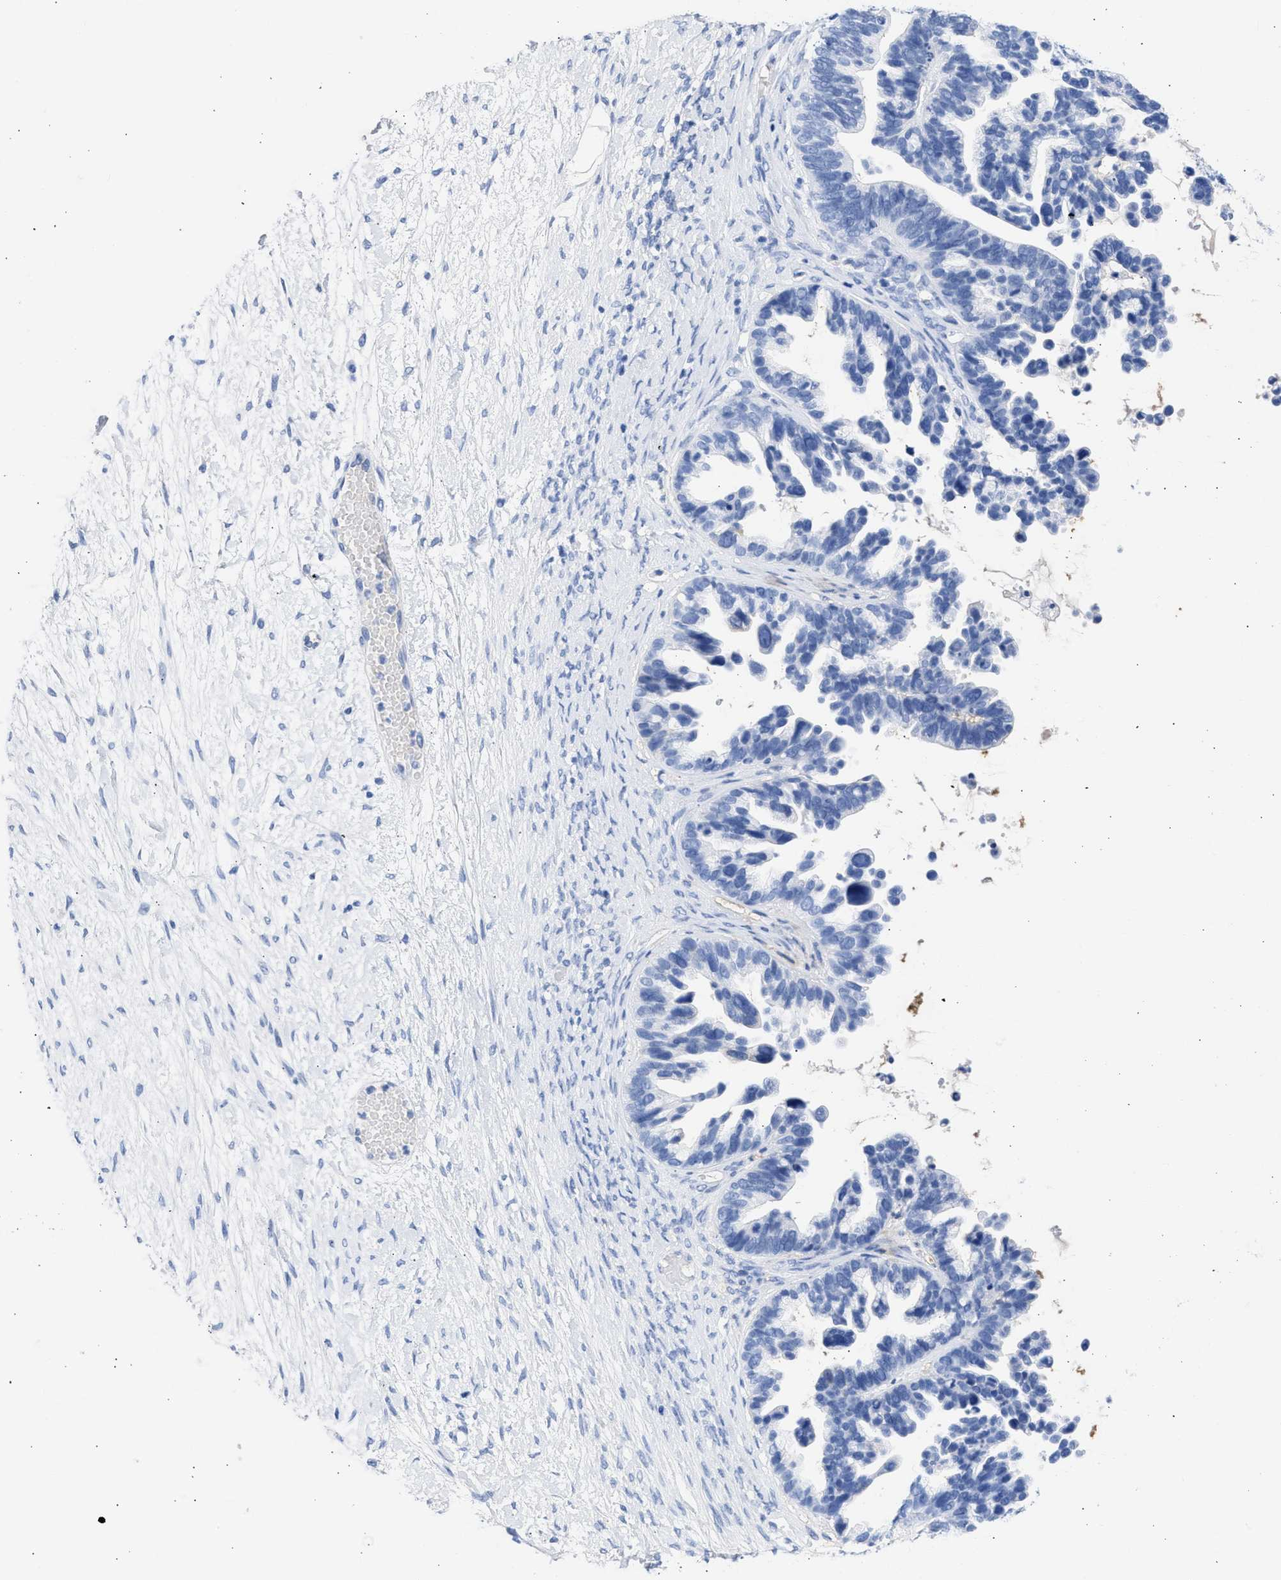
{"staining": {"intensity": "negative", "quantity": "none", "location": "none"}, "tissue": "ovarian cancer", "cell_type": "Tumor cells", "image_type": "cancer", "snomed": [{"axis": "morphology", "description": "Cystadenocarcinoma, serous, NOS"}, {"axis": "topography", "description": "Ovary"}], "caption": "The image reveals no staining of tumor cells in ovarian cancer. The staining is performed using DAB (3,3'-diaminobenzidine) brown chromogen with nuclei counter-stained in using hematoxylin.", "gene": "RSPH1", "patient": {"sex": "female", "age": 56}}